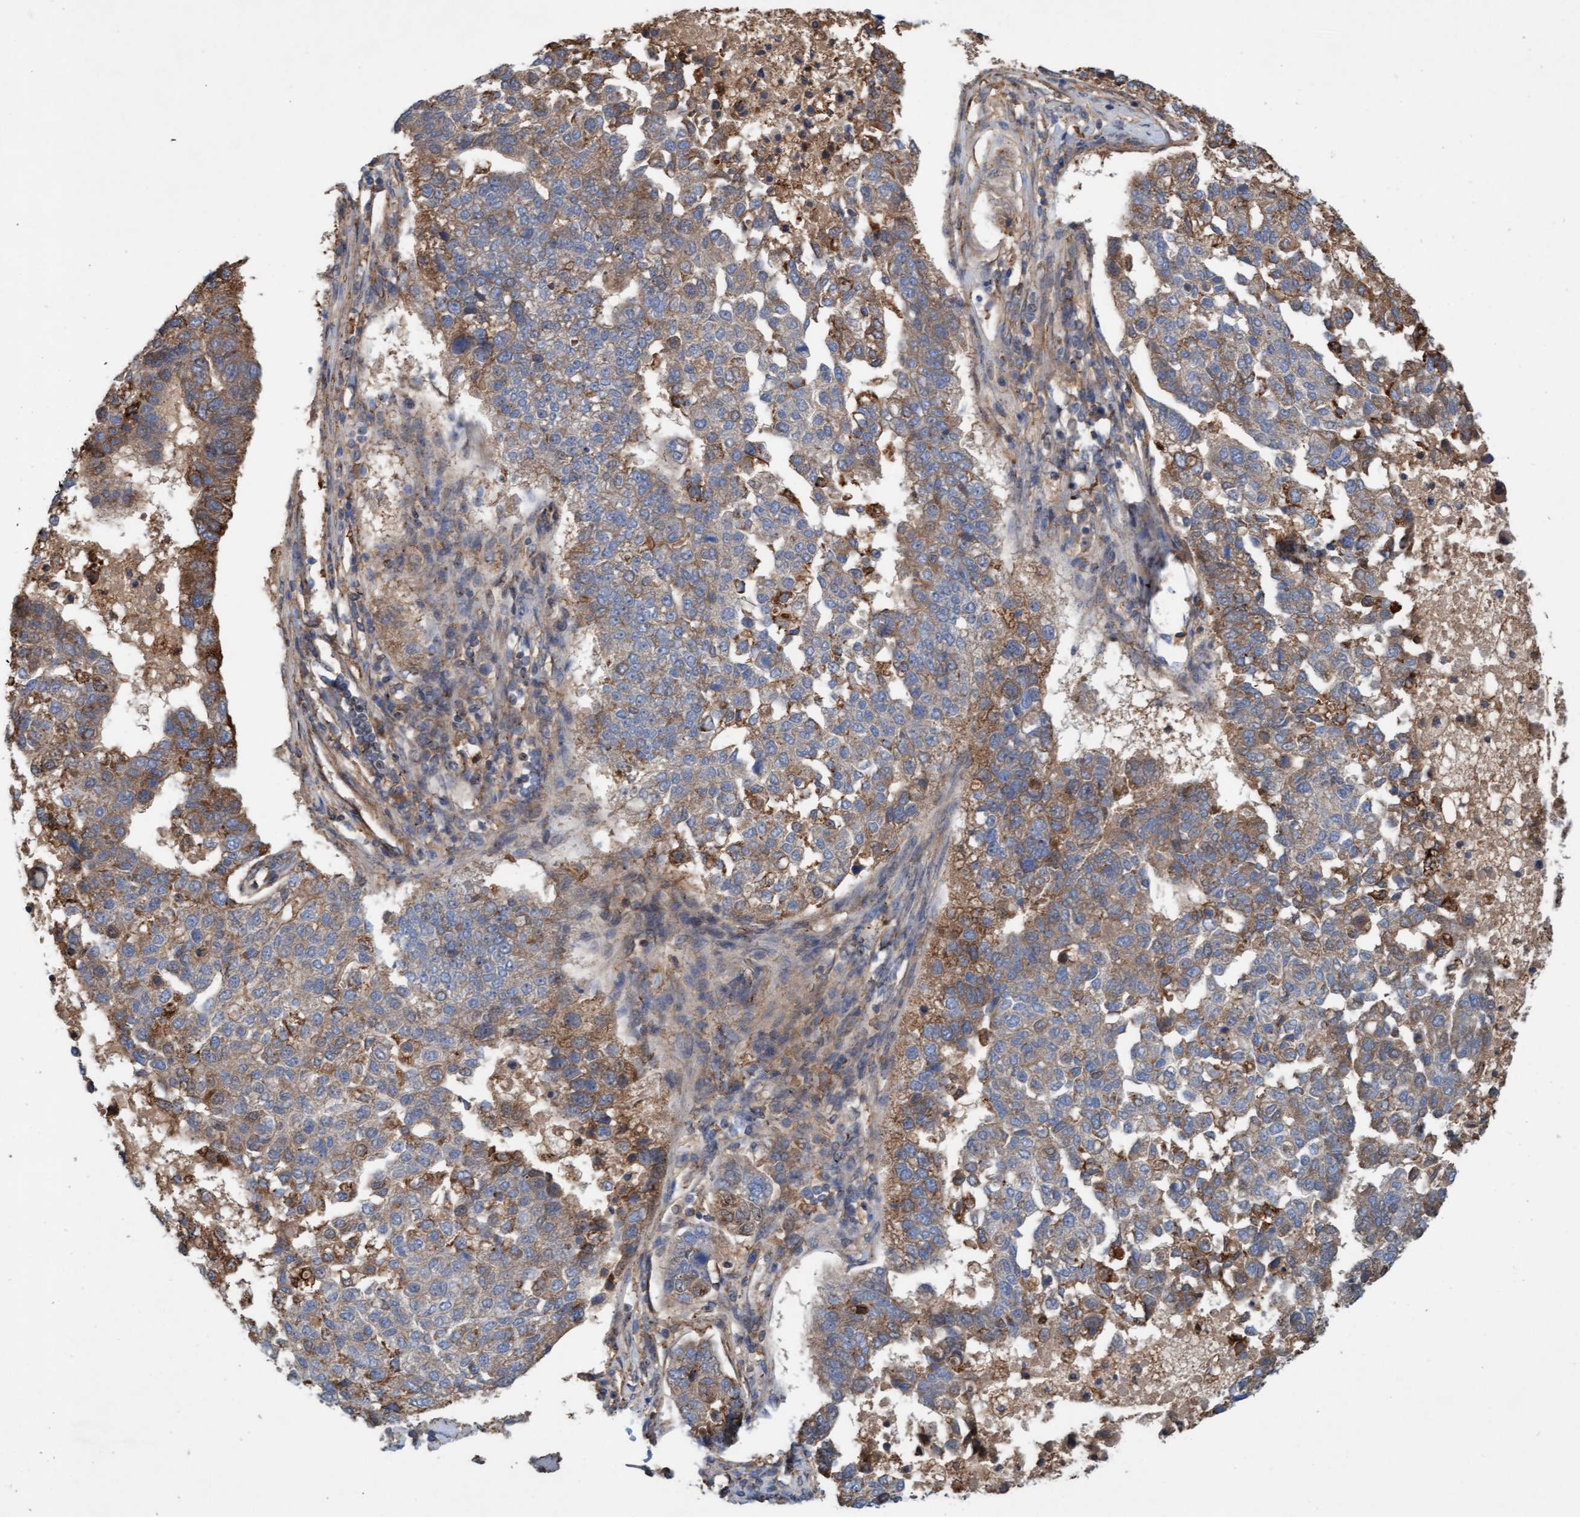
{"staining": {"intensity": "moderate", "quantity": ">75%", "location": "cytoplasmic/membranous"}, "tissue": "pancreatic cancer", "cell_type": "Tumor cells", "image_type": "cancer", "snomed": [{"axis": "morphology", "description": "Adenocarcinoma, NOS"}, {"axis": "topography", "description": "Pancreas"}], "caption": "This micrograph demonstrates immunohistochemistry staining of pancreatic adenocarcinoma, with medium moderate cytoplasmic/membranous expression in approximately >75% of tumor cells.", "gene": "ERAL1", "patient": {"sex": "female", "age": 61}}